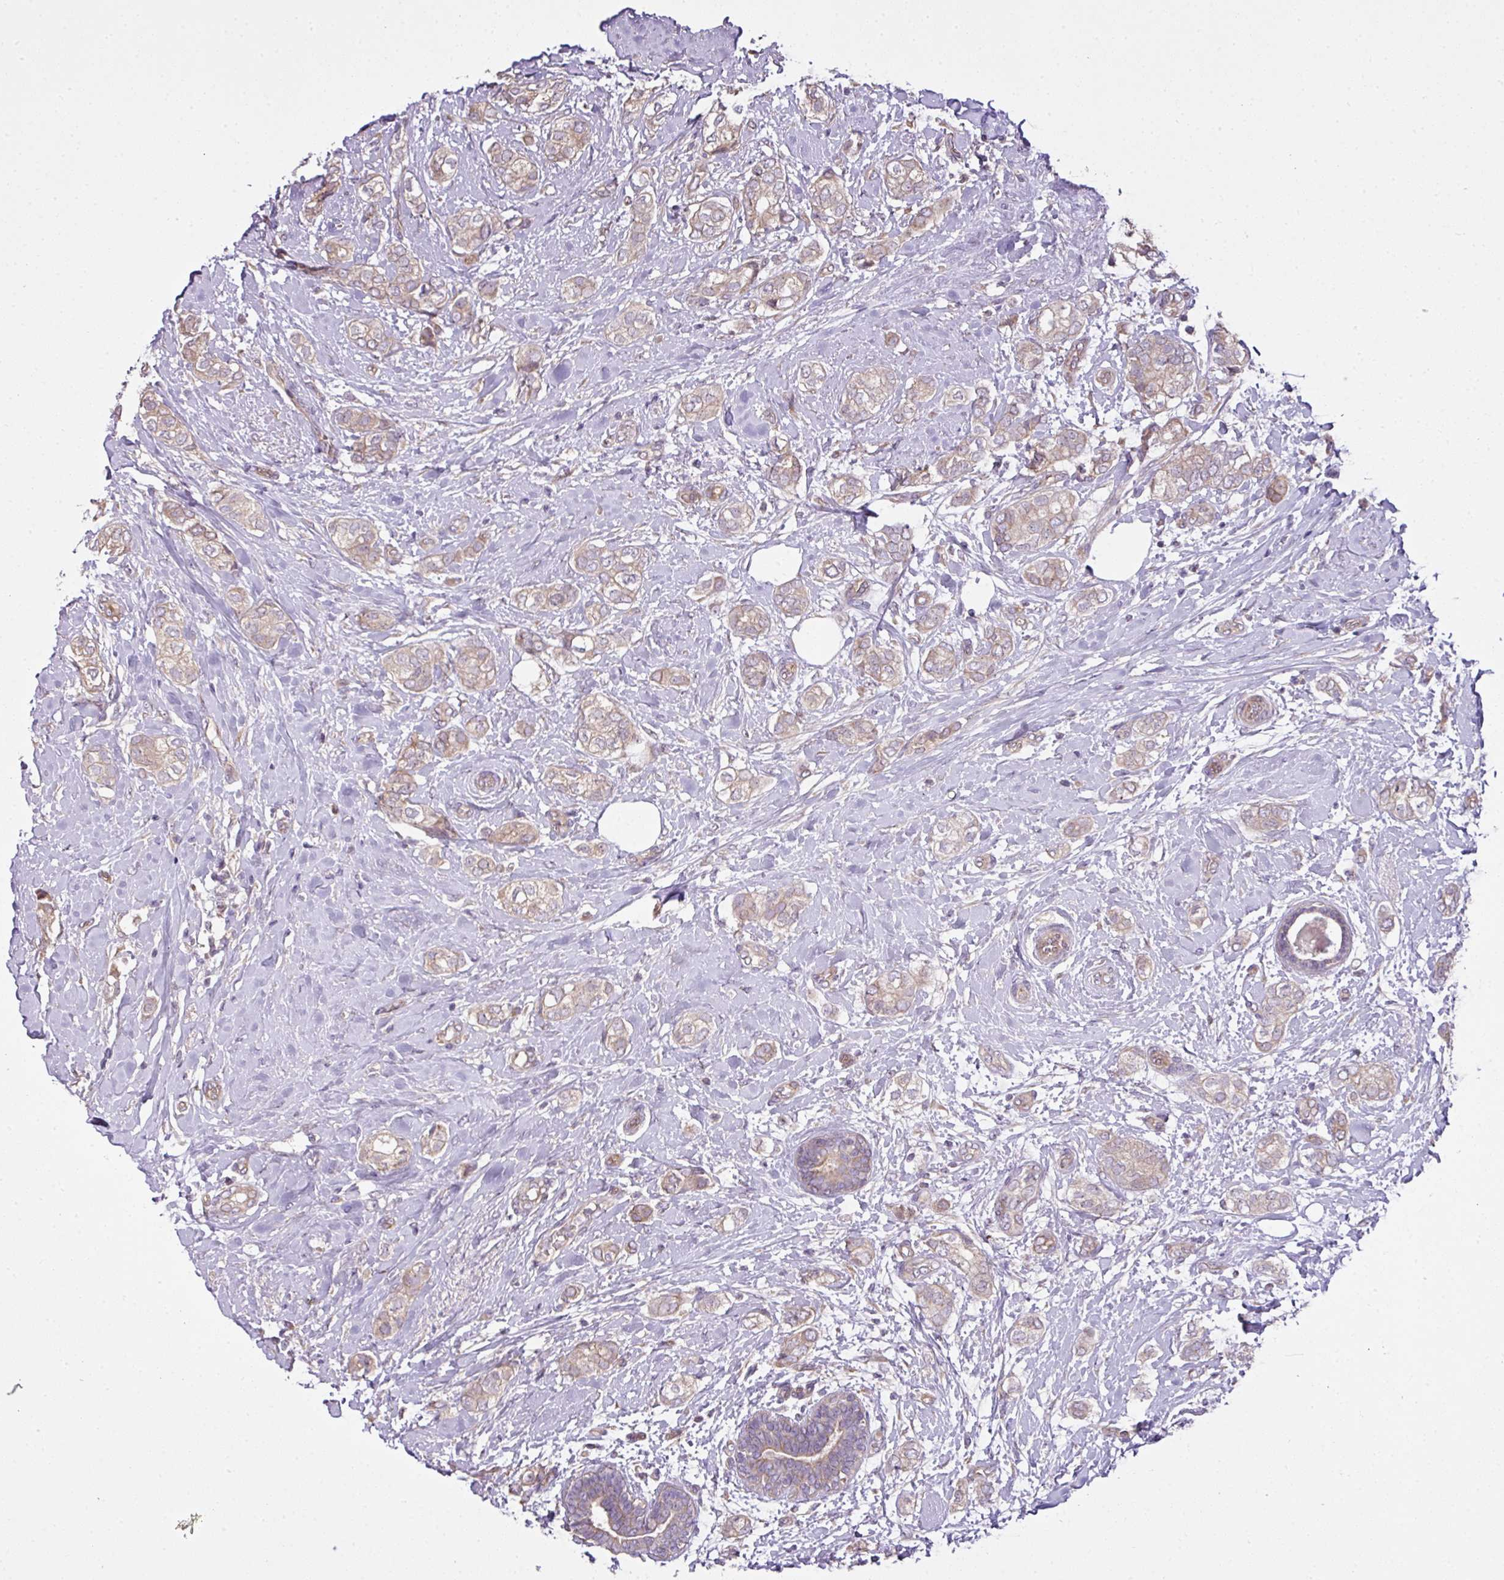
{"staining": {"intensity": "weak", "quantity": "25%-75%", "location": "cytoplasmic/membranous"}, "tissue": "breast cancer", "cell_type": "Tumor cells", "image_type": "cancer", "snomed": [{"axis": "morphology", "description": "Duct carcinoma"}, {"axis": "topography", "description": "Breast"}], "caption": "Brown immunohistochemical staining in human infiltrating ductal carcinoma (breast) exhibits weak cytoplasmic/membranous expression in approximately 25%-75% of tumor cells.", "gene": "COX18", "patient": {"sex": "female", "age": 73}}